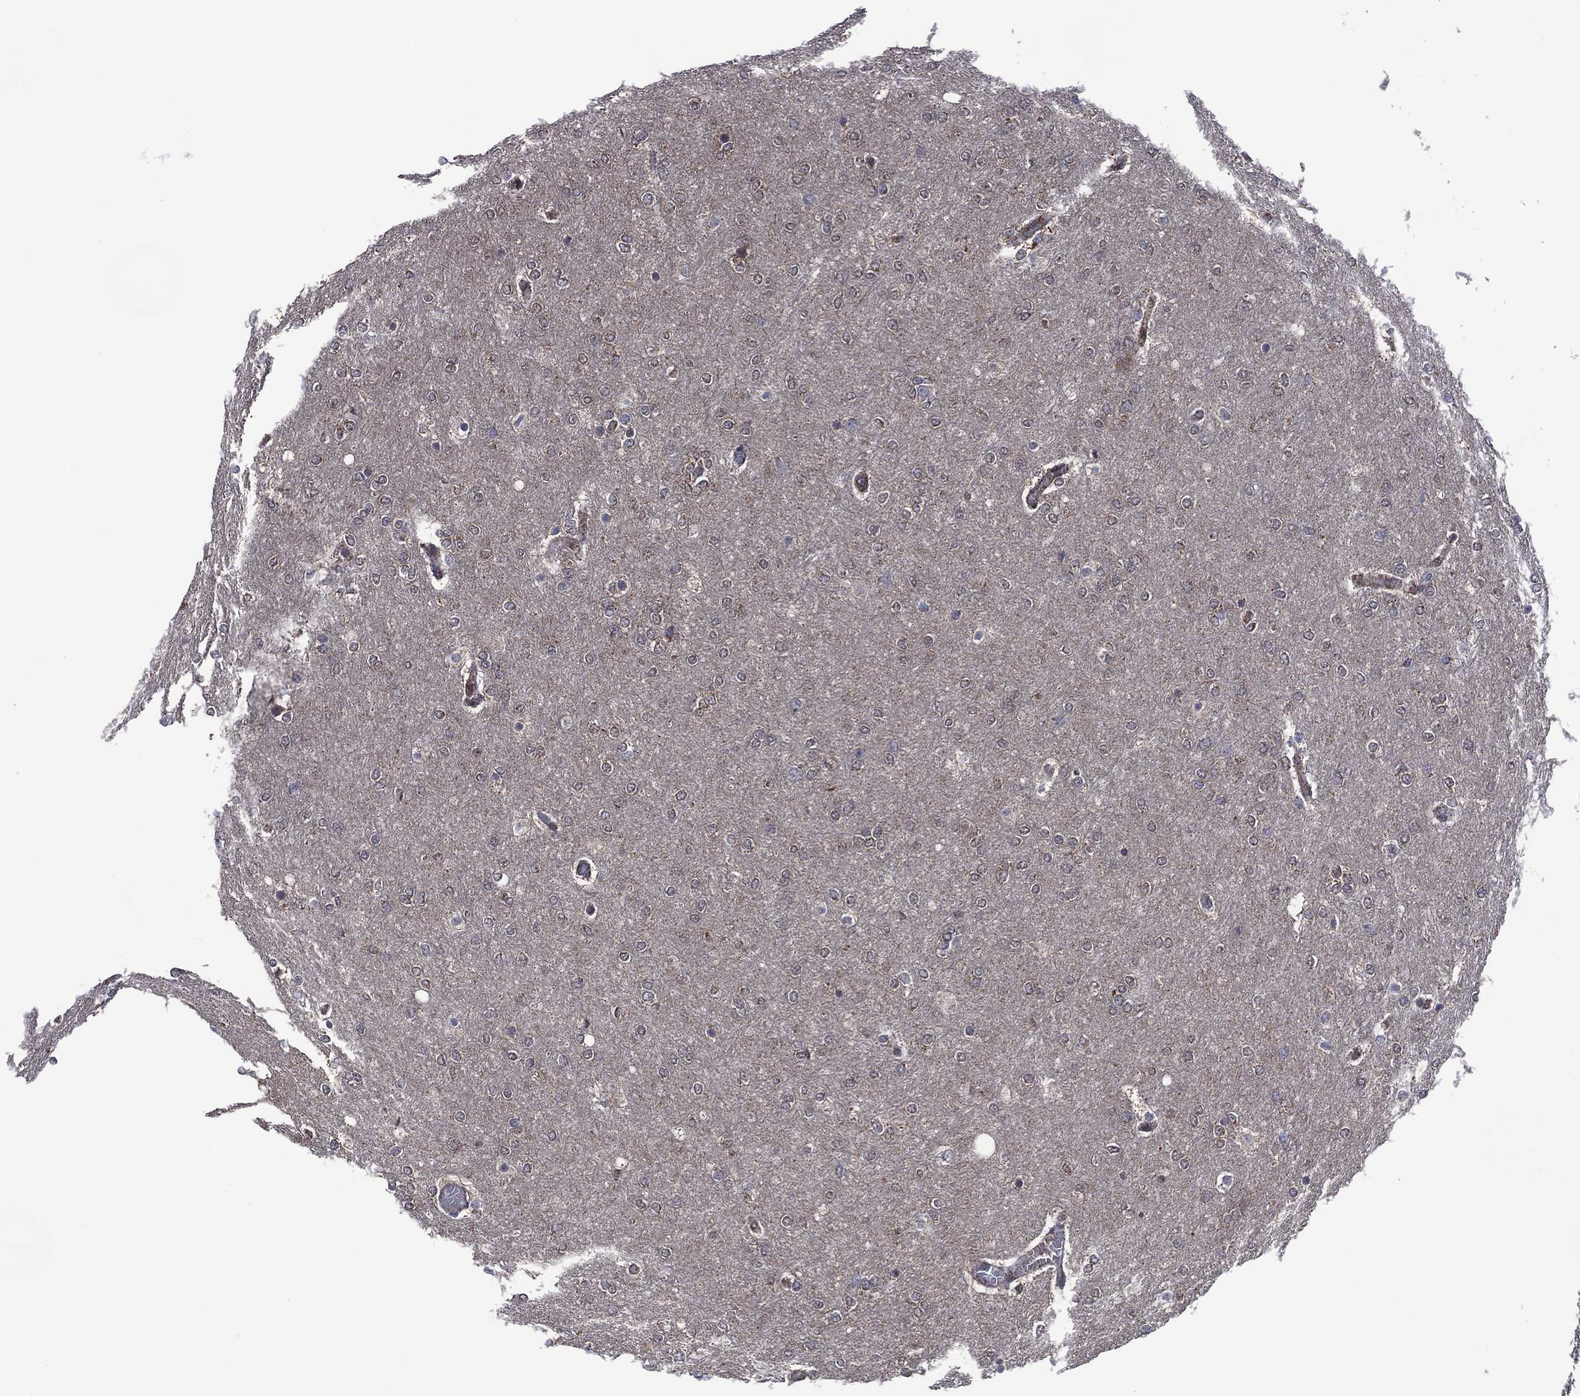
{"staining": {"intensity": "negative", "quantity": "none", "location": "none"}, "tissue": "glioma", "cell_type": "Tumor cells", "image_type": "cancer", "snomed": [{"axis": "morphology", "description": "Glioma, malignant, High grade"}, {"axis": "topography", "description": "Brain"}], "caption": "A histopathology image of human glioma is negative for staining in tumor cells. (DAB immunohistochemistry (IHC) with hematoxylin counter stain).", "gene": "HTD2", "patient": {"sex": "female", "age": 61}}